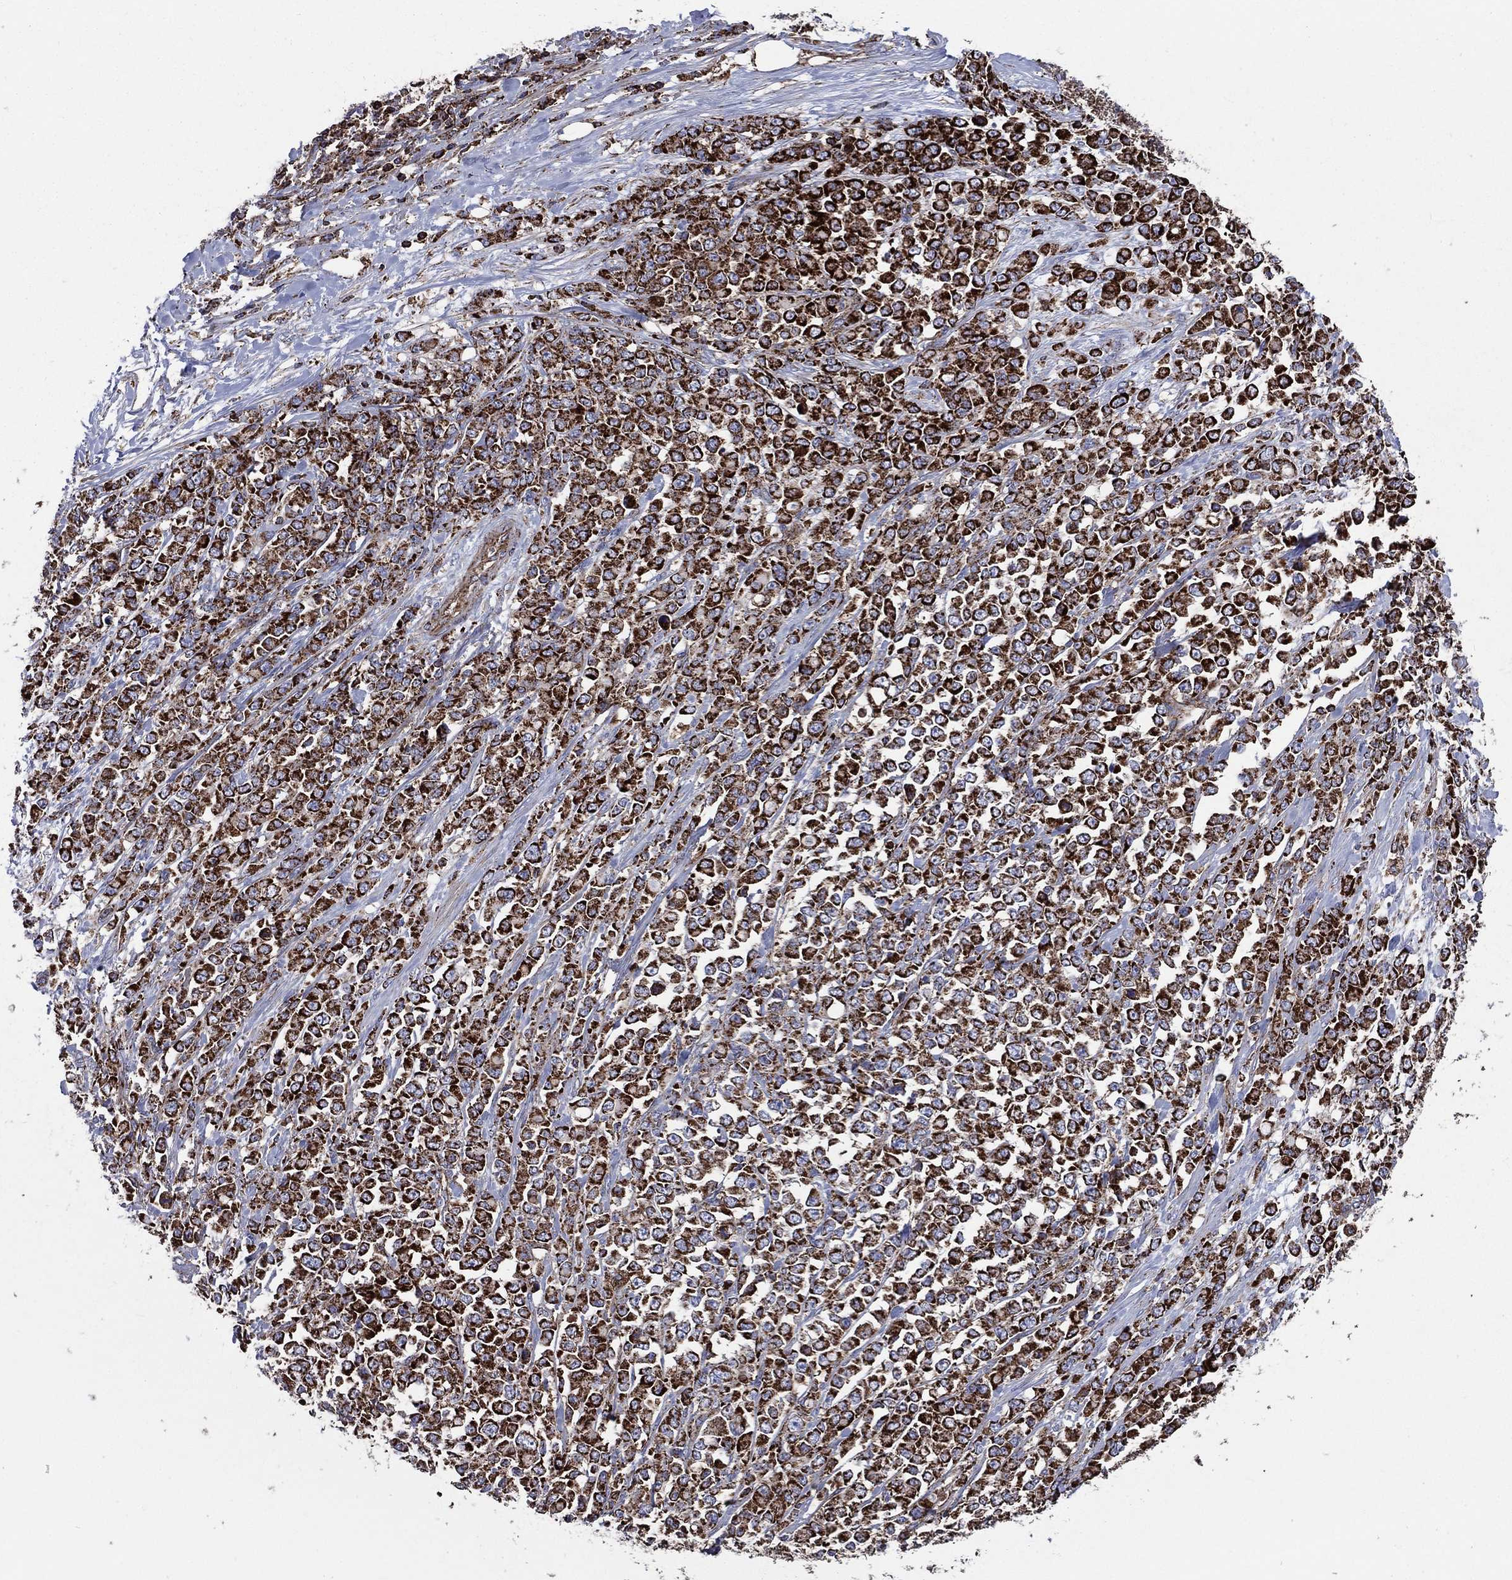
{"staining": {"intensity": "strong", "quantity": ">75%", "location": "cytoplasmic/membranous"}, "tissue": "stomach cancer", "cell_type": "Tumor cells", "image_type": "cancer", "snomed": [{"axis": "morphology", "description": "Adenocarcinoma, NOS"}, {"axis": "topography", "description": "Stomach"}], "caption": "This photomicrograph exhibits stomach cancer (adenocarcinoma) stained with immunohistochemistry (IHC) to label a protein in brown. The cytoplasmic/membranous of tumor cells show strong positivity for the protein. Nuclei are counter-stained blue.", "gene": "ANKRD37", "patient": {"sex": "female", "age": 76}}